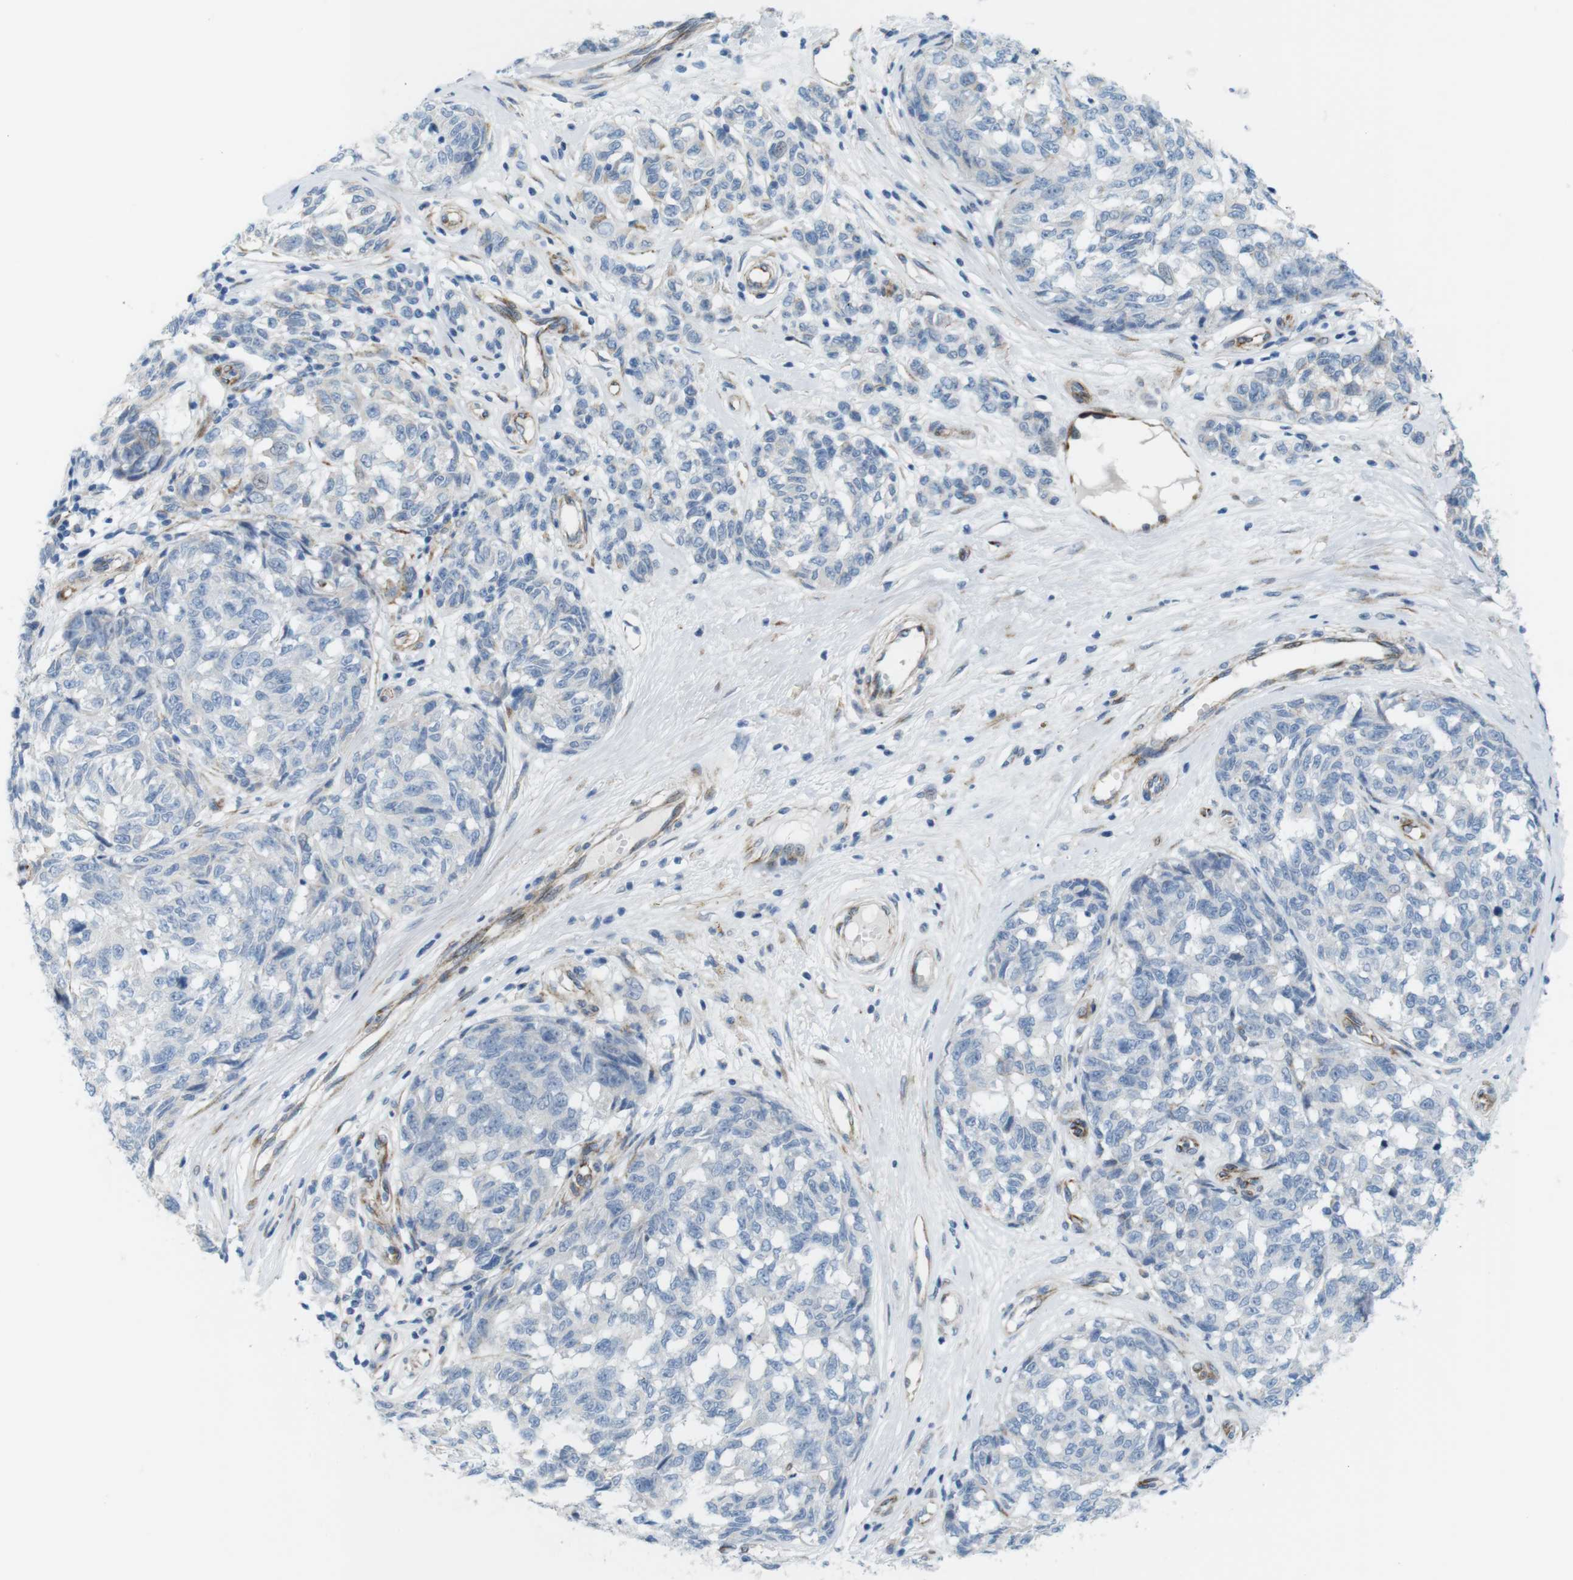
{"staining": {"intensity": "negative", "quantity": "none", "location": "none"}, "tissue": "melanoma", "cell_type": "Tumor cells", "image_type": "cancer", "snomed": [{"axis": "morphology", "description": "Malignant melanoma, NOS"}, {"axis": "topography", "description": "Skin"}], "caption": "The histopathology image exhibits no staining of tumor cells in malignant melanoma.", "gene": "MYH9", "patient": {"sex": "female", "age": 64}}